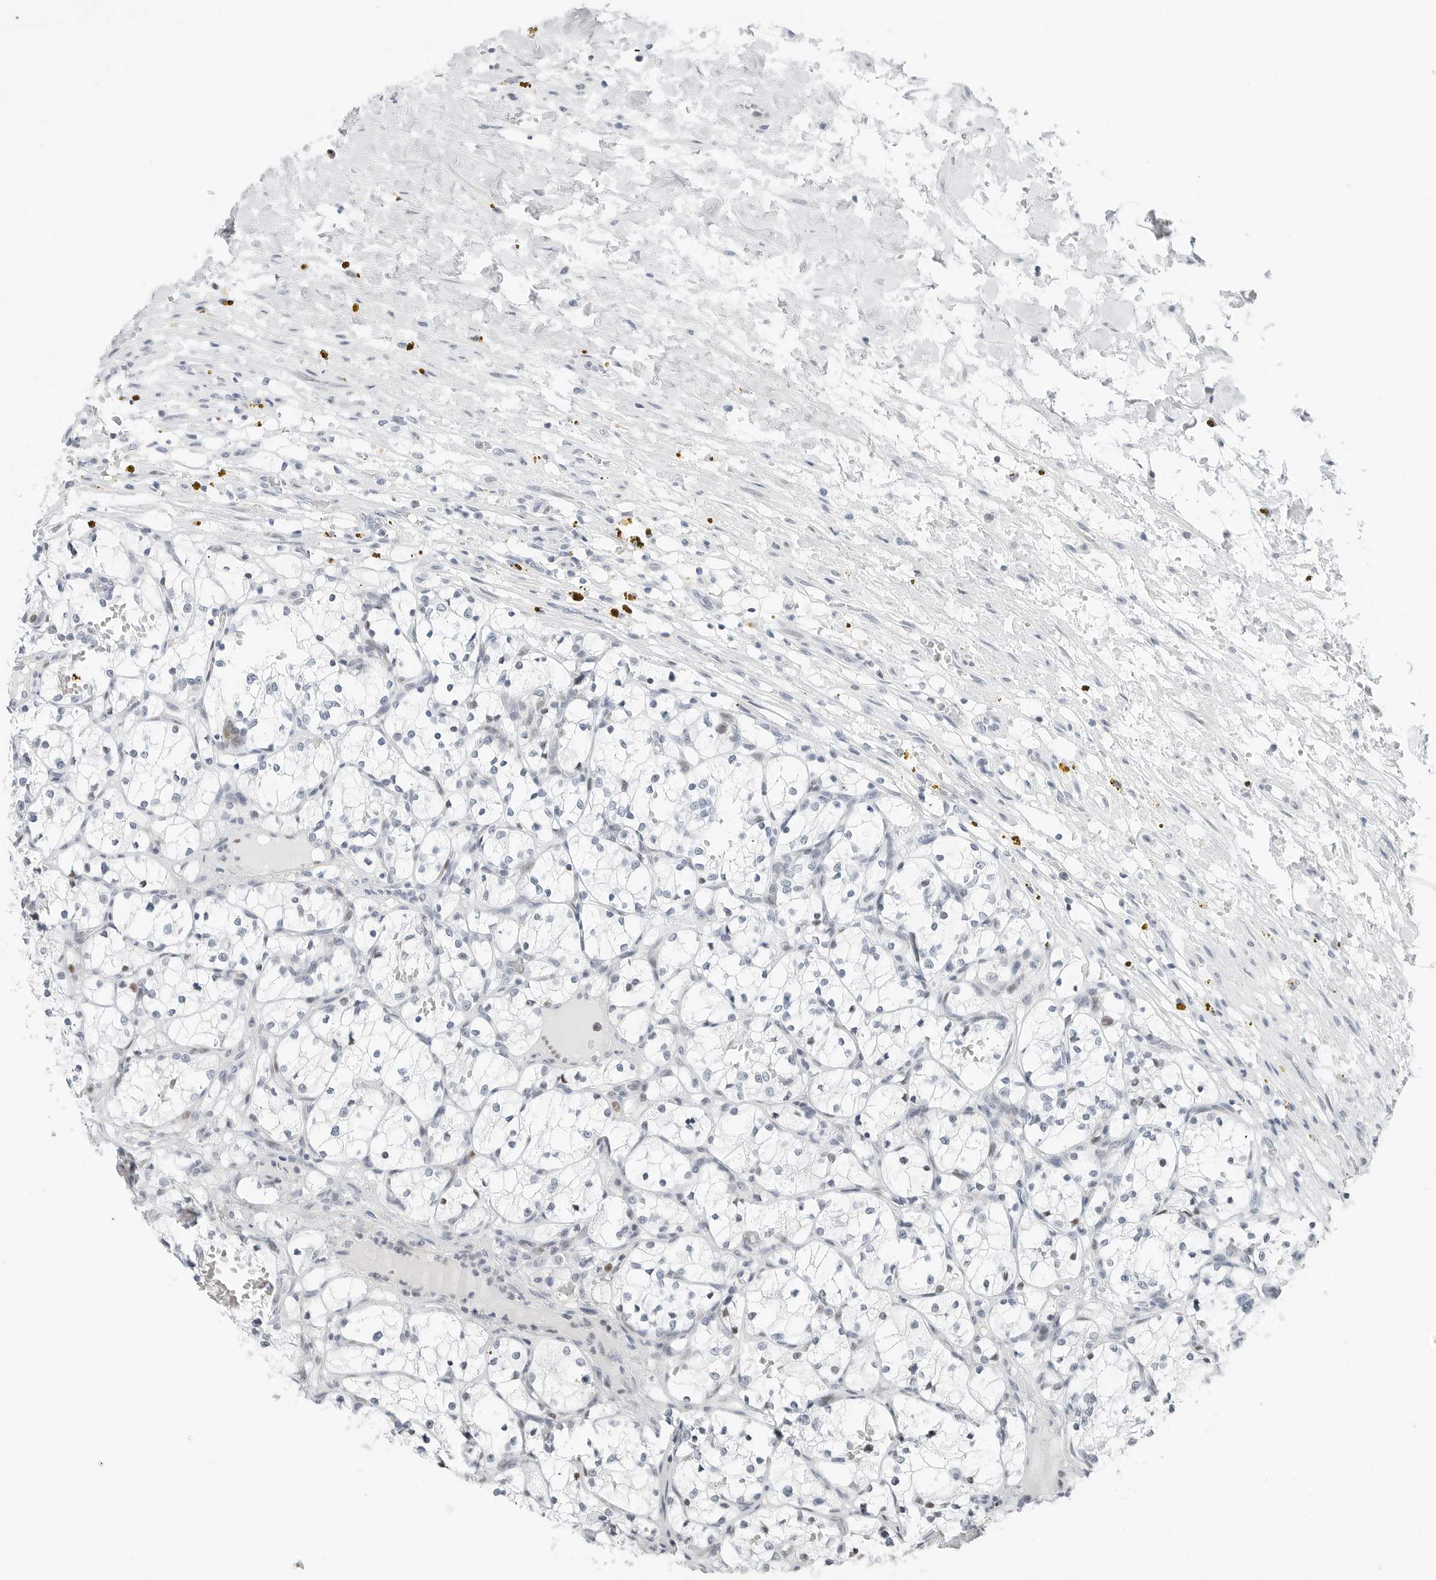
{"staining": {"intensity": "negative", "quantity": "none", "location": "none"}, "tissue": "renal cancer", "cell_type": "Tumor cells", "image_type": "cancer", "snomed": [{"axis": "morphology", "description": "Adenocarcinoma, NOS"}, {"axis": "topography", "description": "Kidney"}], "caption": "There is no significant expression in tumor cells of adenocarcinoma (renal).", "gene": "NTMT2", "patient": {"sex": "female", "age": 69}}